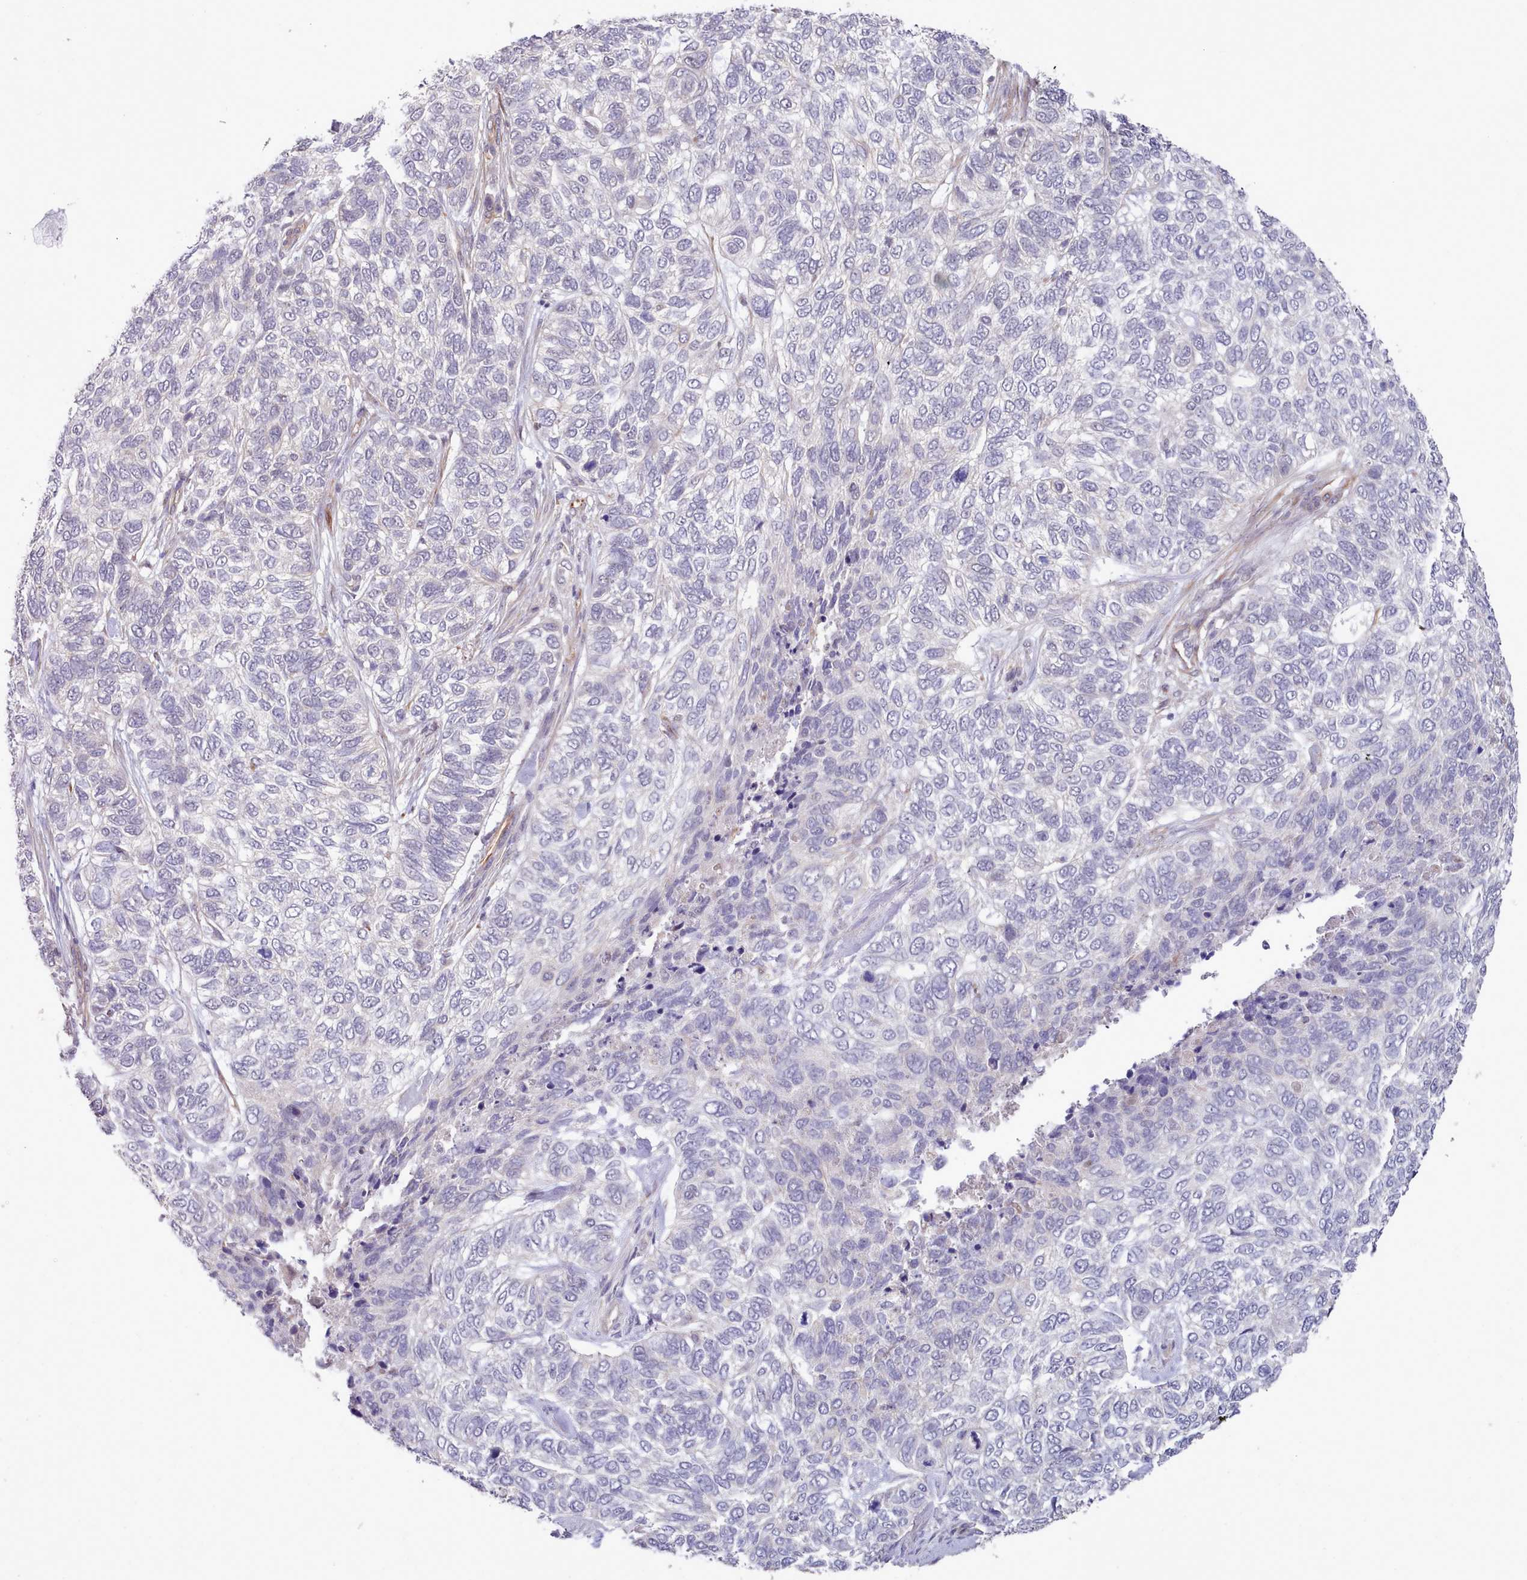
{"staining": {"intensity": "negative", "quantity": "none", "location": "none"}, "tissue": "skin cancer", "cell_type": "Tumor cells", "image_type": "cancer", "snomed": [{"axis": "morphology", "description": "Basal cell carcinoma"}, {"axis": "topography", "description": "Skin"}], "caption": "Skin basal cell carcinoma was stained to show a protein in brown. There is no significant positivity in tumor cells. (IHC, brightfield microscopy, high magnification).", "gene": "ZC3H13", "patient": {"sex": "female", "age": 65}}